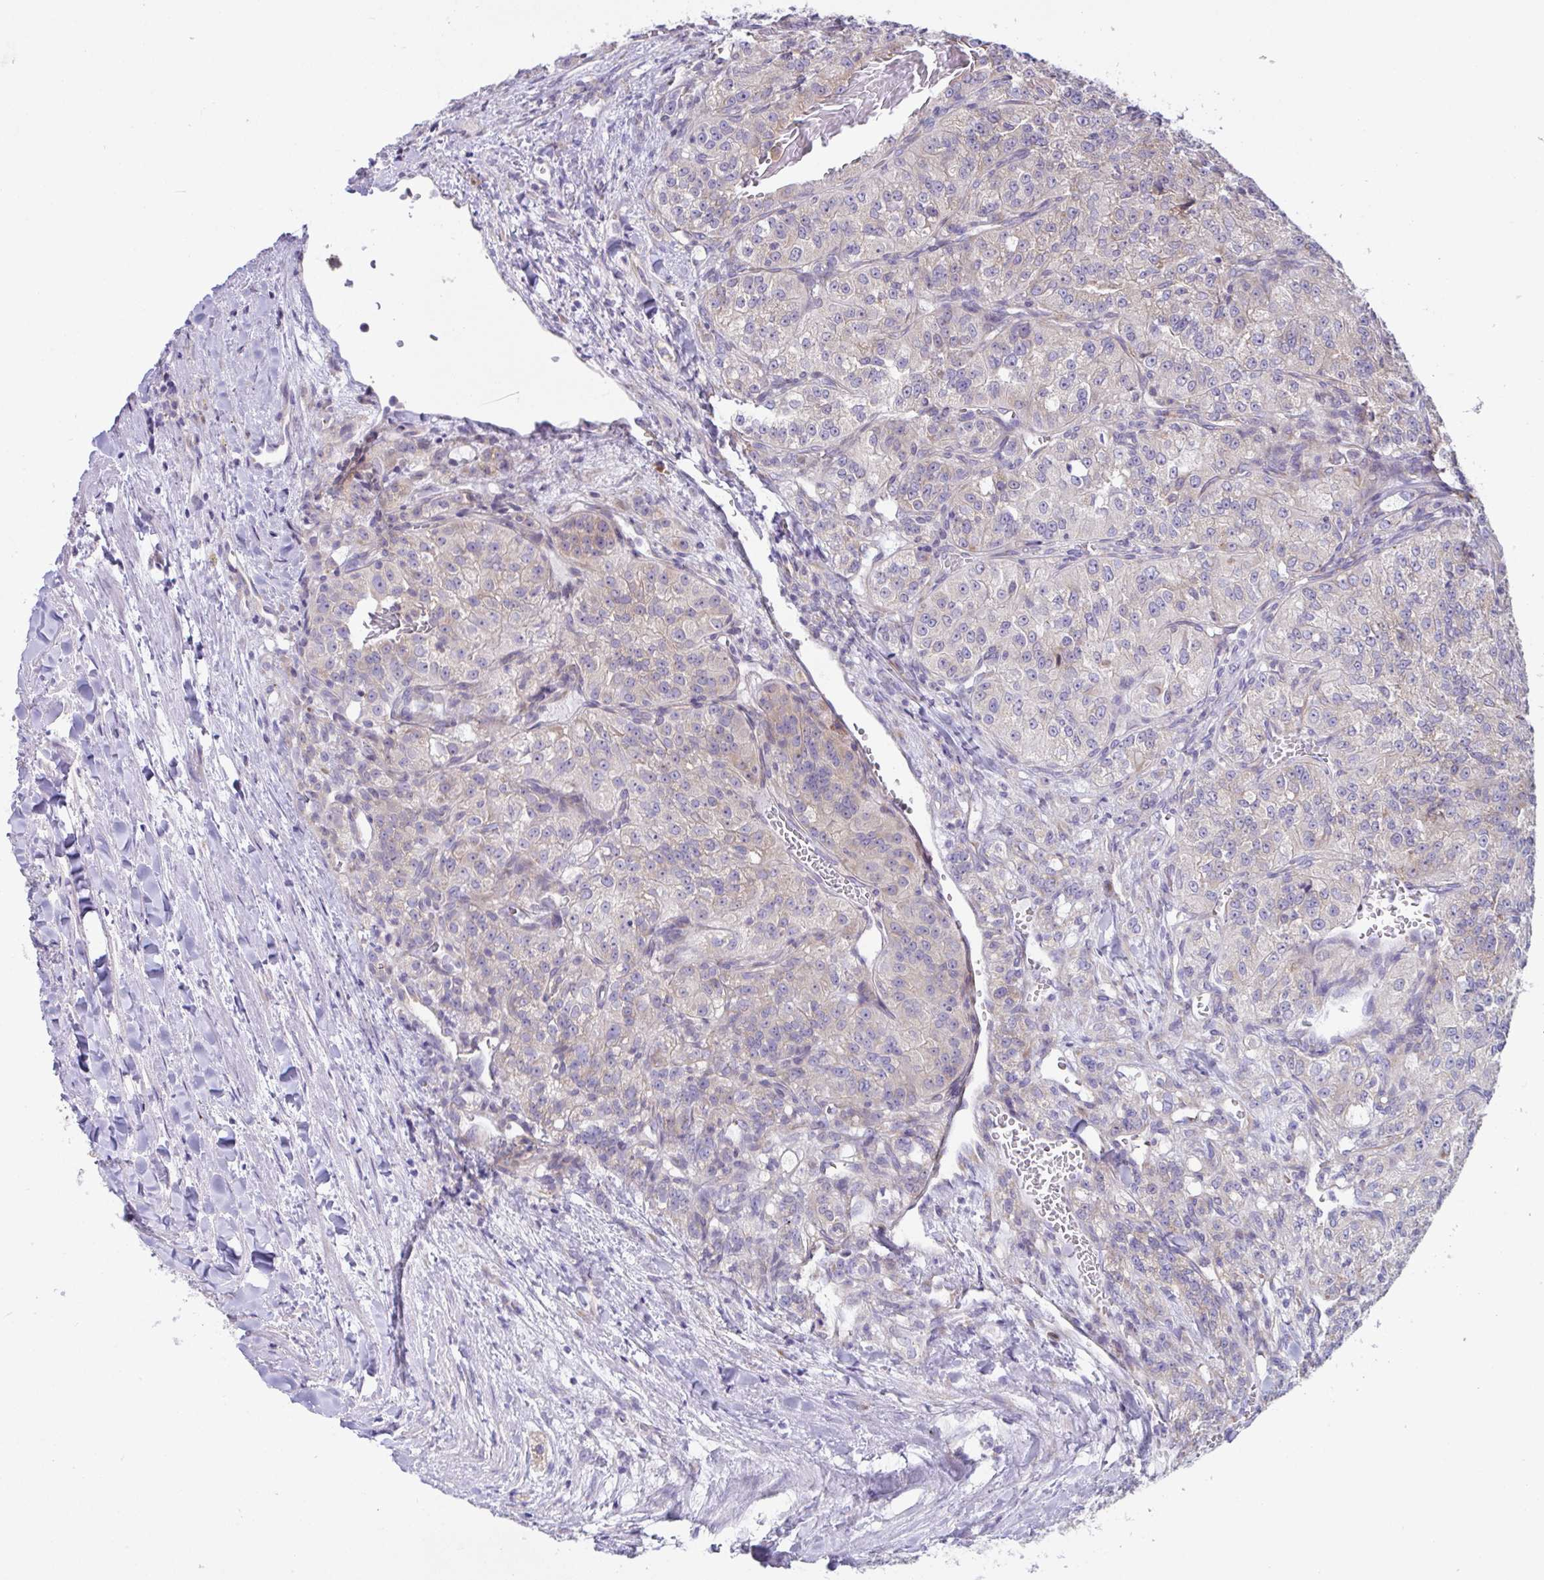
{"staining": {"intensity": "weak", "quantity": "<25%", "location": "cytoplasmic/membranous"}, "tissue": "renal cancer", "cell_type": "Tumor cells", "image_type": "cancer", "snomed": [{"axis": "morphology", "description": "Adenocarcinoma, NOS"}, {"axis": "topography", "description": "Kidney"}], "caption": "Immunohistochemical staining of human renal cancer (adenocarcinoma) reveals no significant staining in tumor cells.", "gene": "FAU", "patient": {"sex": "female", "age": 63}}